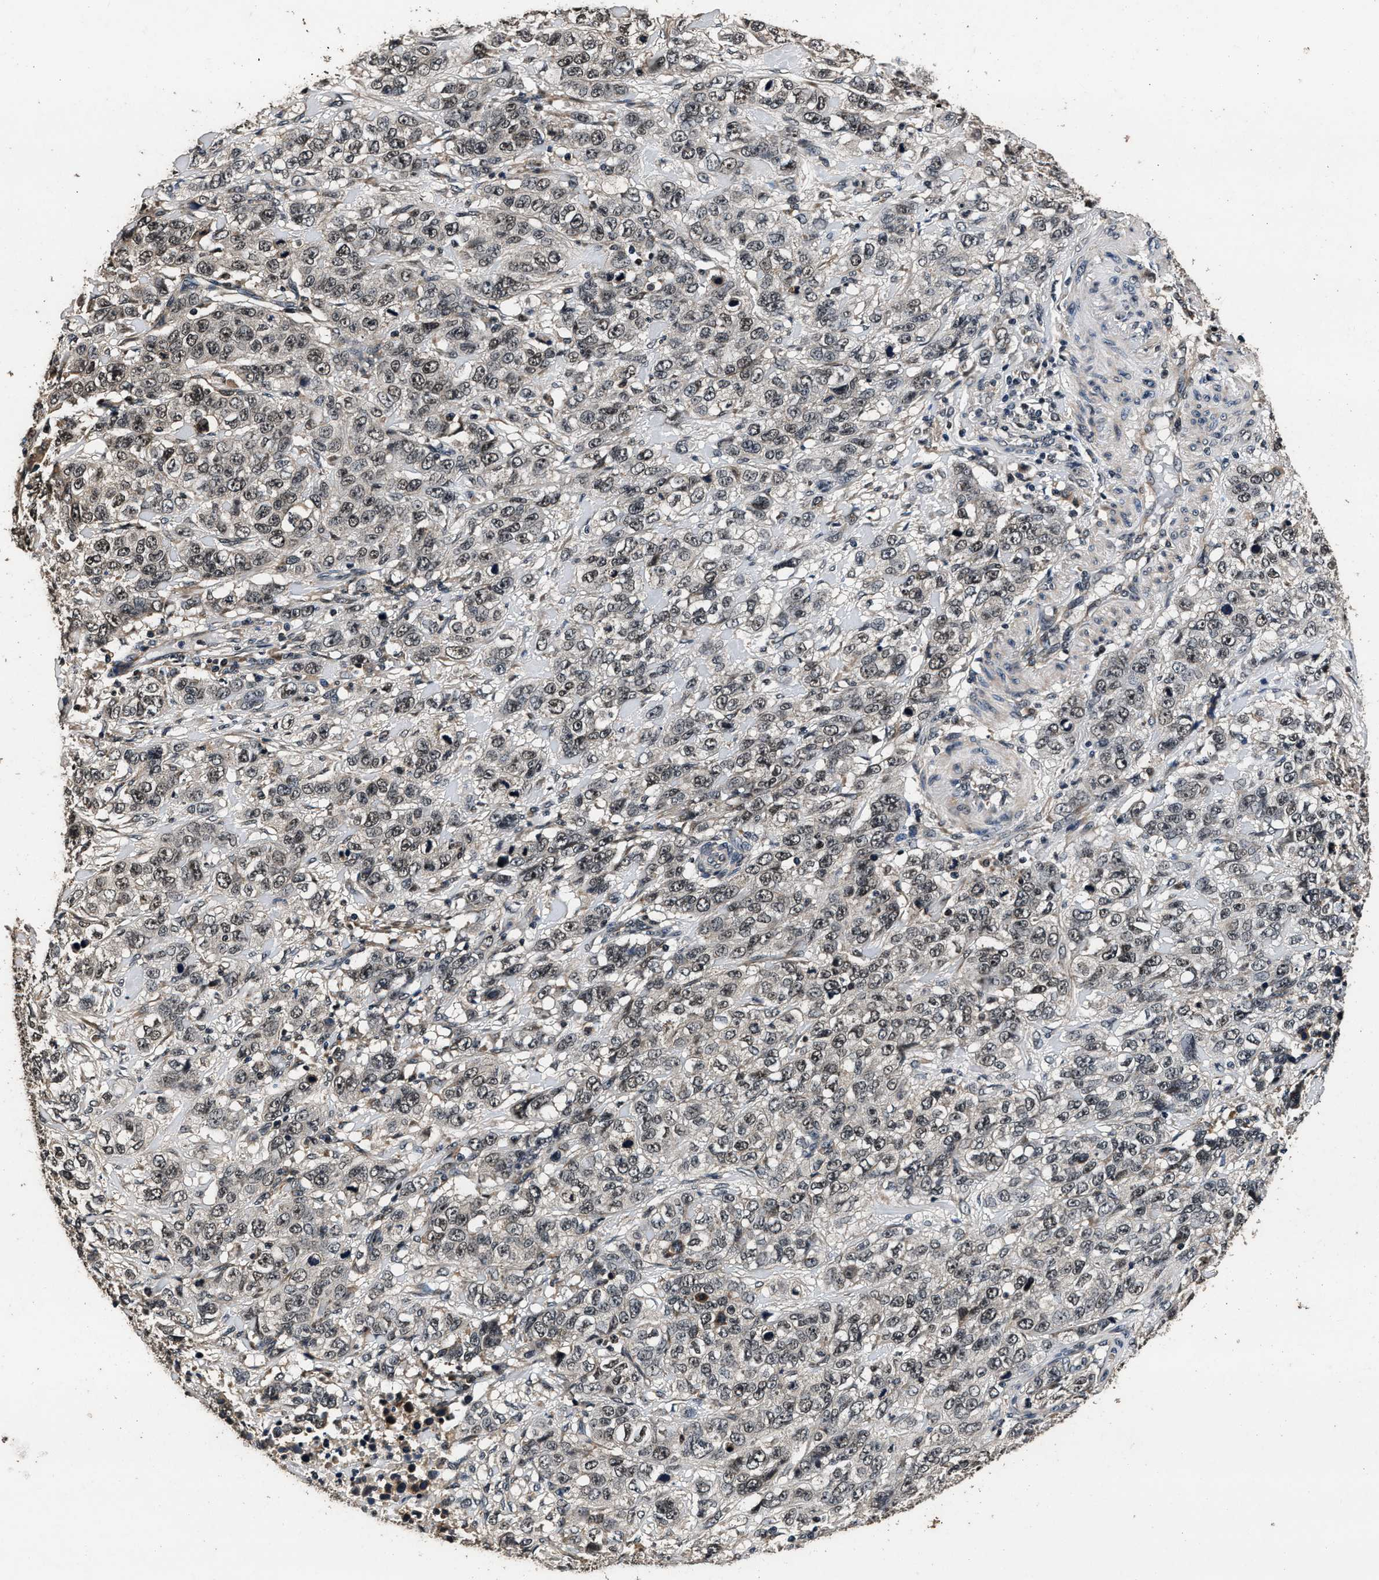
{"staining": {"intensity": "weak", "quantity": "25%-75%", "location": "nuclear"}, "tissue": "stomach cancer", "cell_type": "Tumor cells", "image_type": "cancer", "snomed": [{"axis": "morphology", "description": "Adenocarcinoma, NOS"}, {"axis": "topography", "description": "Stomach"}], "caption": "Immunohistochemistry image of neoplastic tissue: adenocarcinoma (stomach) stained using immunohistochemistry (IHC) shows low levels of weak protein expression localized specifically in the nuclear of tumor cells, appearing as a nuclear brown color.", "gene": "CSTF1", "patient": {"sex": "male", "age": 48}}